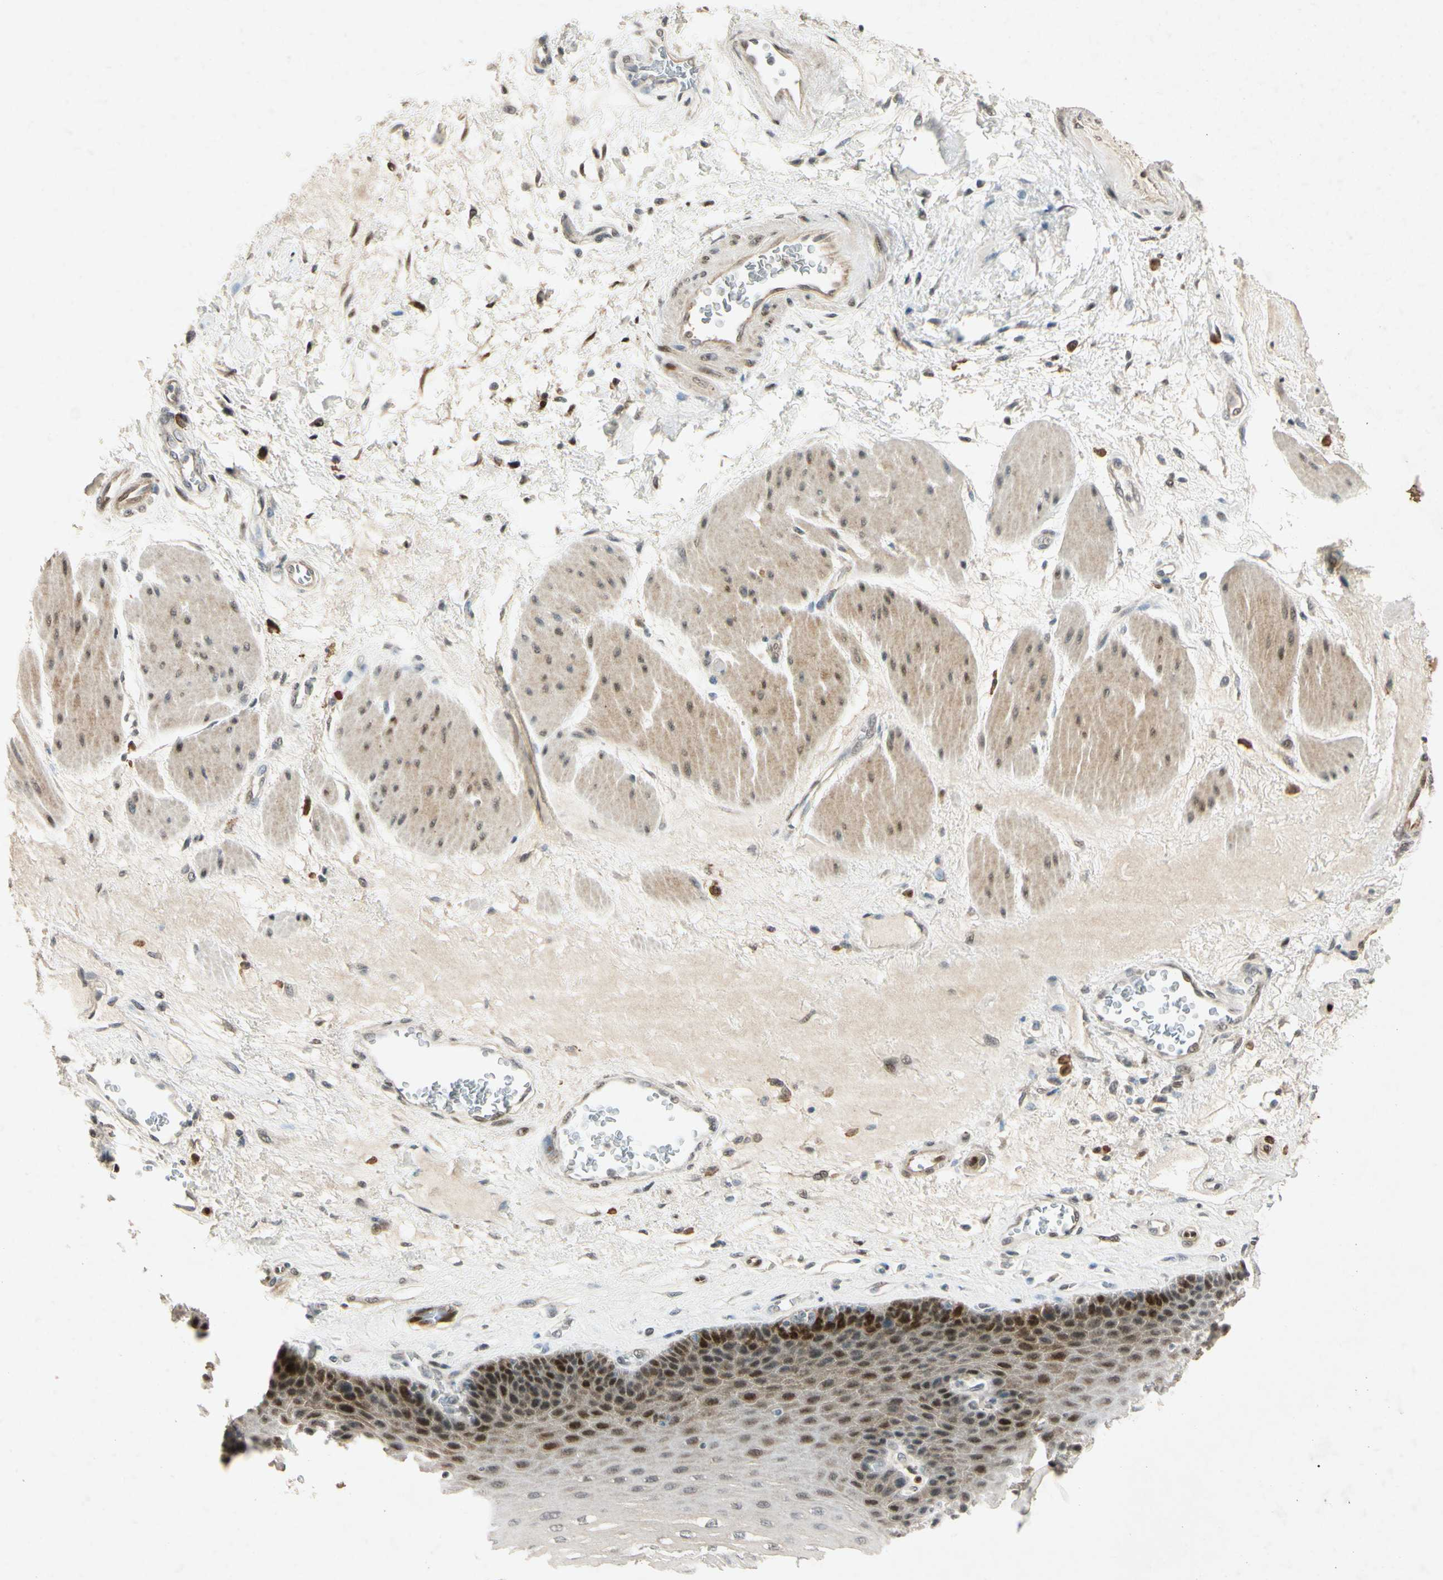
{"staining": {"intensity": "strong", "quantity": "25%-75%", "location": "nuclear"}, "tissue": "esophagus", "cell_type": "Squamous epithelial cells", "image_type": "normal", "snomed": [{"axis": "morphology", "description": "Normal tissue, NOS"}, {"axis": "topography", "description": "Esophagus"}], "caption": "Immunohistochemical staining of unremarkable human esophagus reveals high levels of strong nuclear expression in approximately 25%-75% of squamous epithelial cells.", "gene": "HSPA1B", "patient": {"sex": "female", "age": 72}}